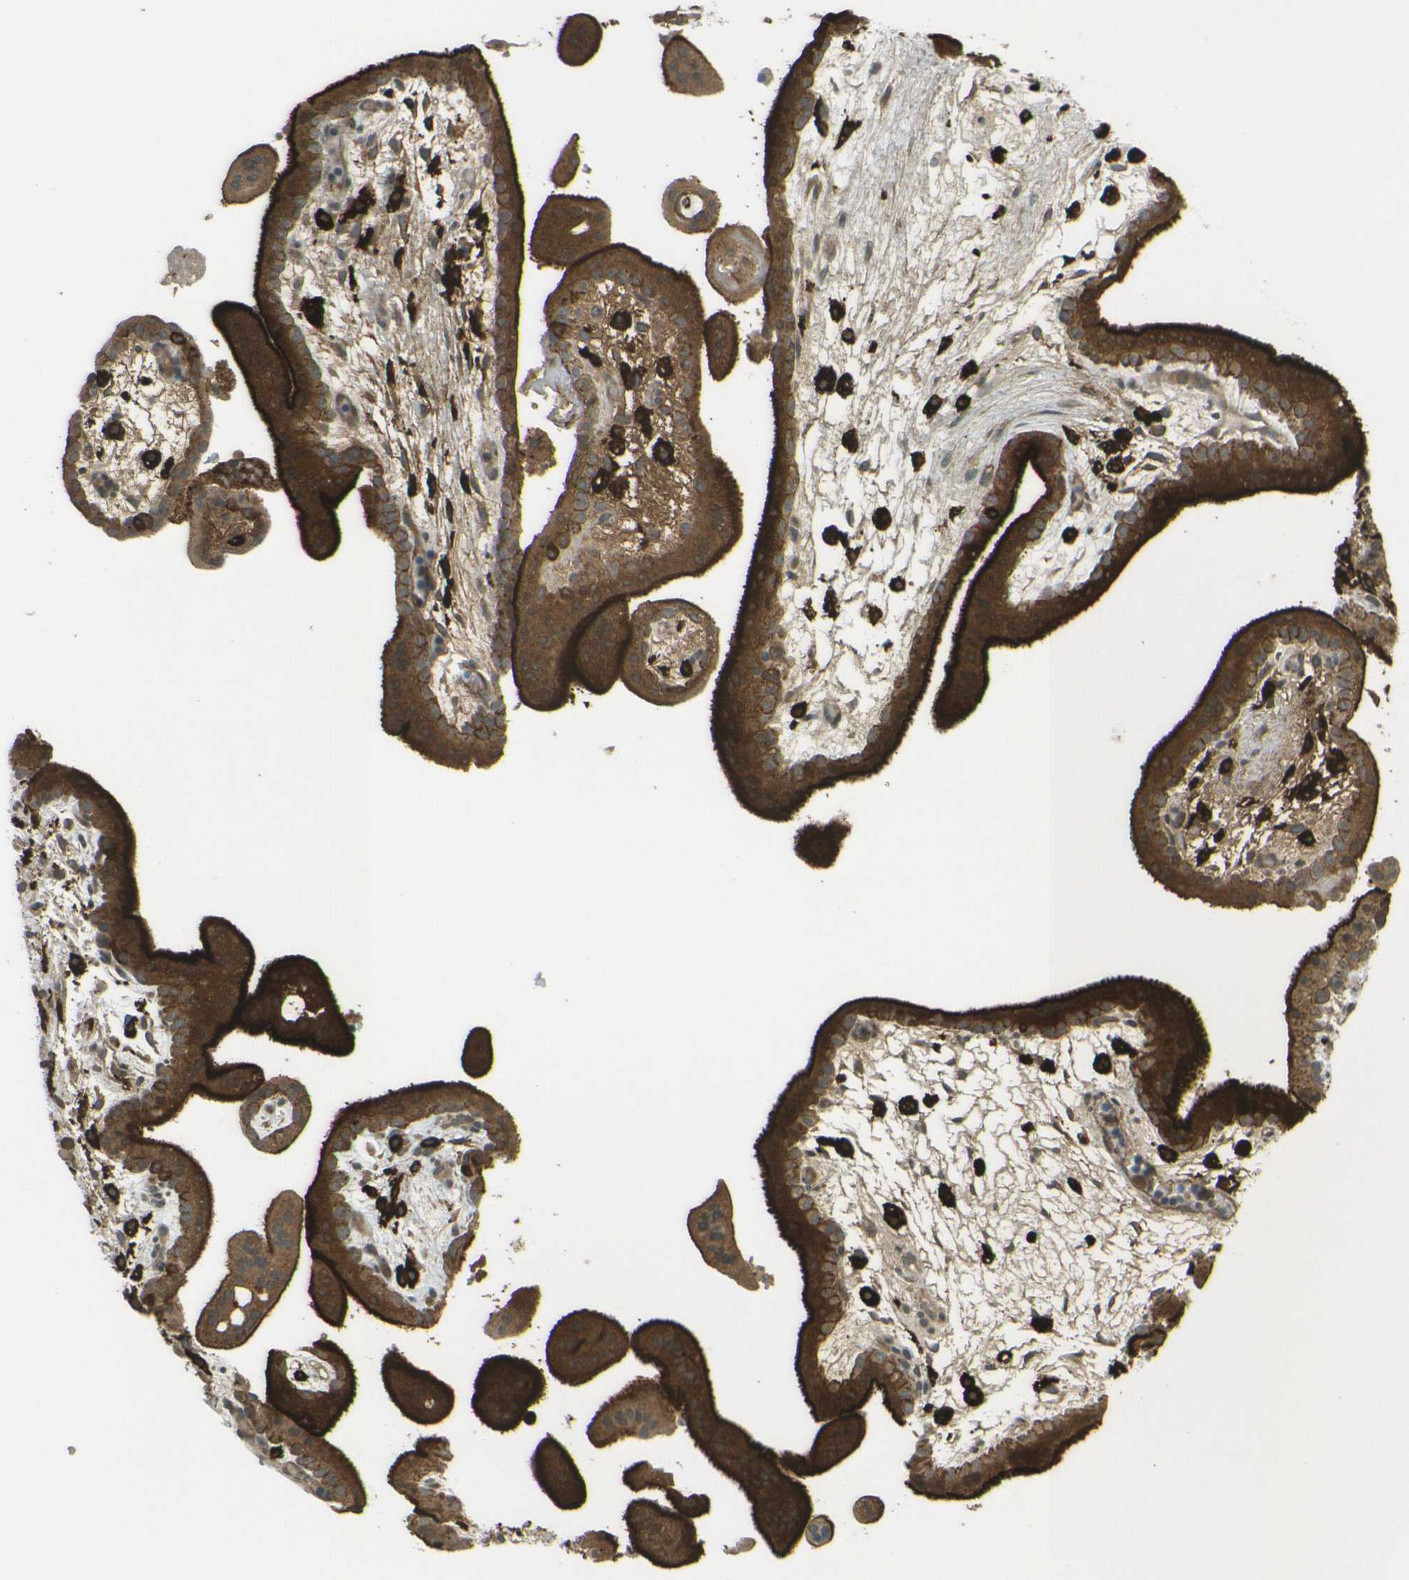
{"staining": {"intensity": "strong", "quantity": ">75%", "location": "cytoplasmic/membranous"}, "tissue": "placenta", "cell_type": "Trophoblastic cells", "image_type": "normal", "snomed": [{"axis": "morphology", "description": "Normal tissue, NOS"}, {"axis": "topography", "description": "Placenta"}], "caption": "Strong cytoplasmic/membranous protein staining is appreciated in about >75% of trophoblastic cells in placenta. (Brightfield microscopy of DAB IHC at high magnification).", "gene": "DAB2", "patient": {"sex": "female", "age": 35}}